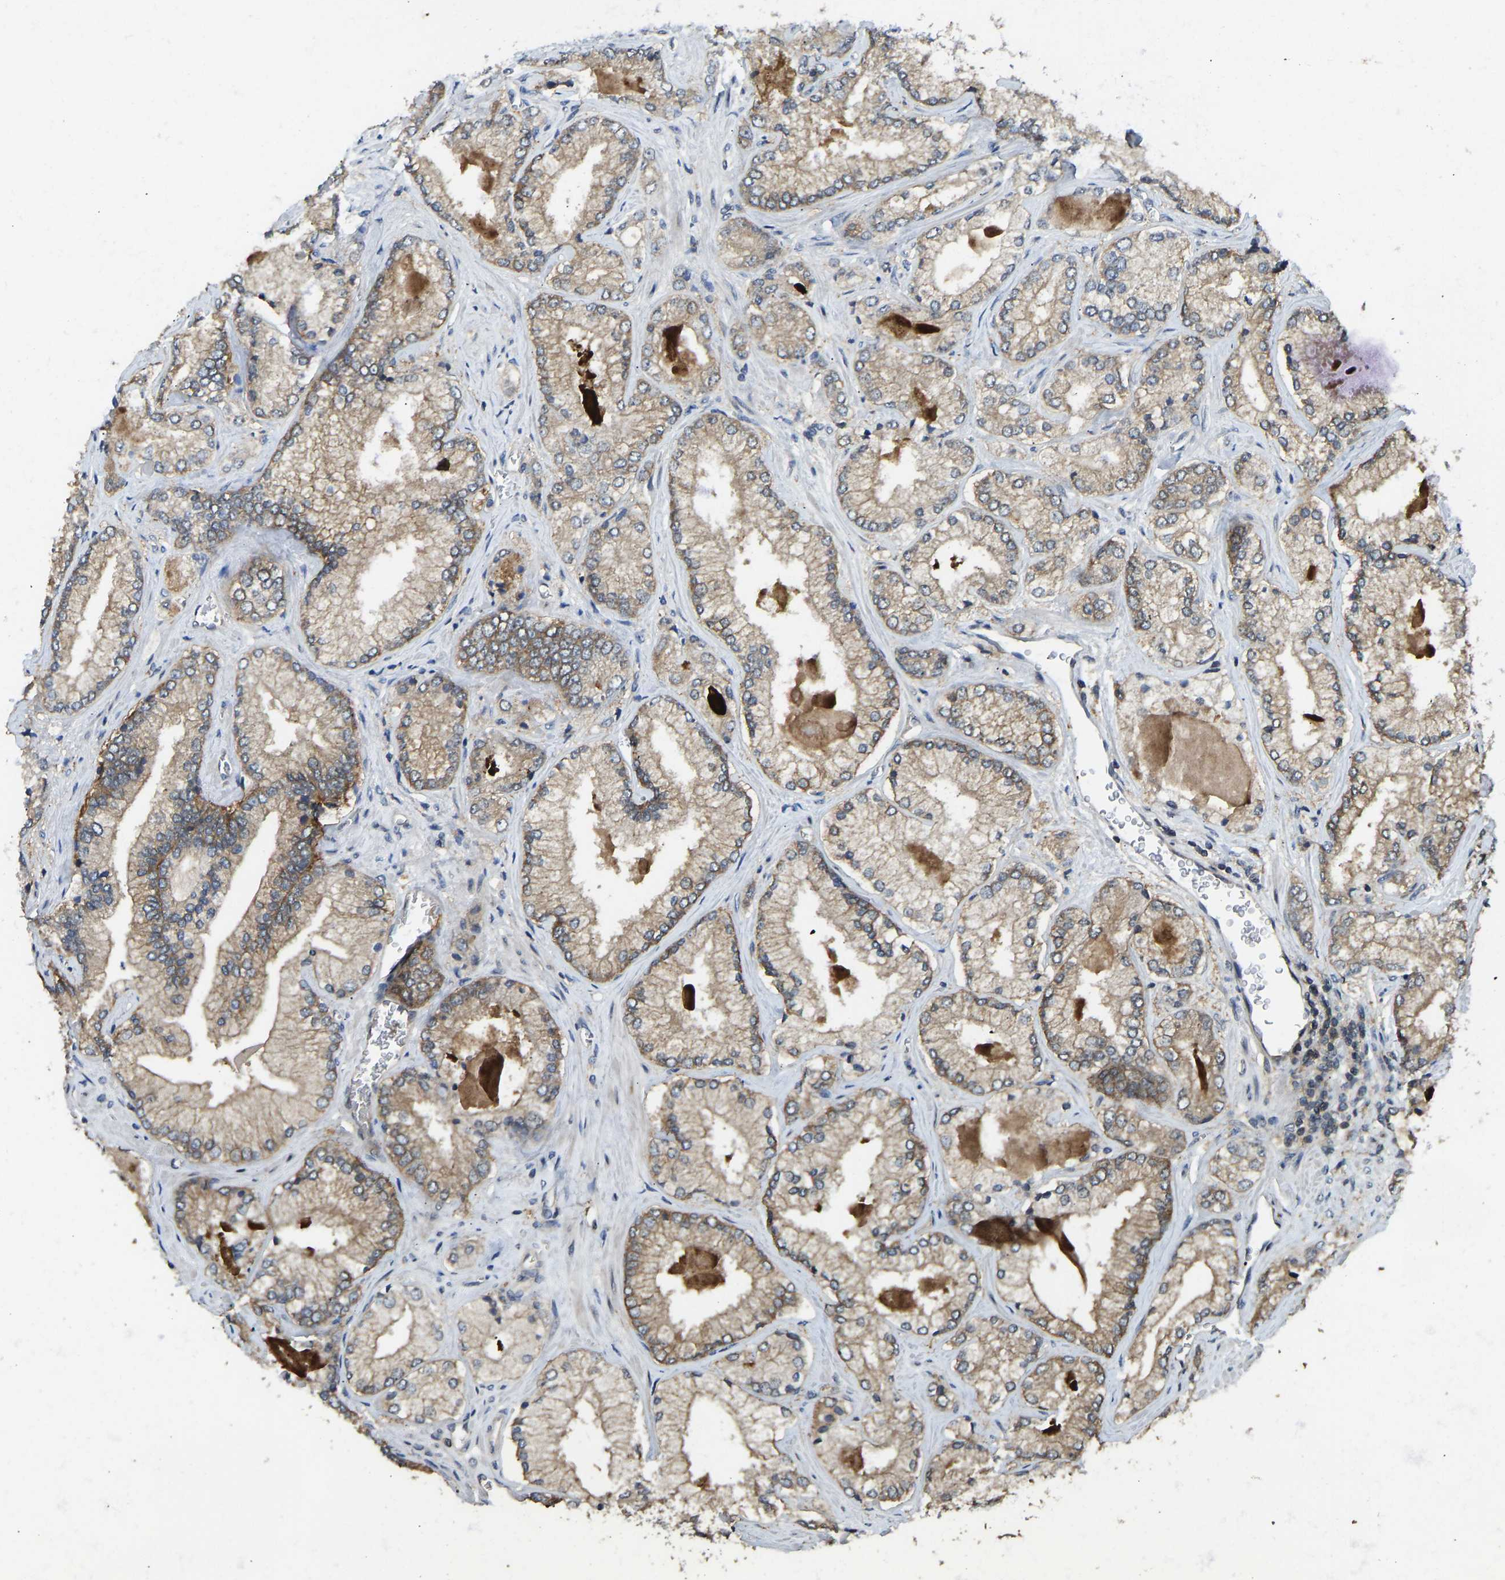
{"staining": {"intensity": "moderate", "quantity": ">75%", "location": "cytoplasmic/membranous"}, "tissue": "prostate cancer", "cell_type": "Tumor cells", "image_type": "cancer", "snomed": [{"axis": "morphology", "description": "Adenocarcinoma, Low grade"}, {"axis": "topography", "description": "Prostate"}], "caption": "Moderate cytoplasmic/membranous staining for a protein is seen in about >75% of tumor cells of prostate adenocarcinoma (low-grade) using immunohistochemistry.", "gene": "NDRG3", "patient": {"sex": "male", "age": 65}}